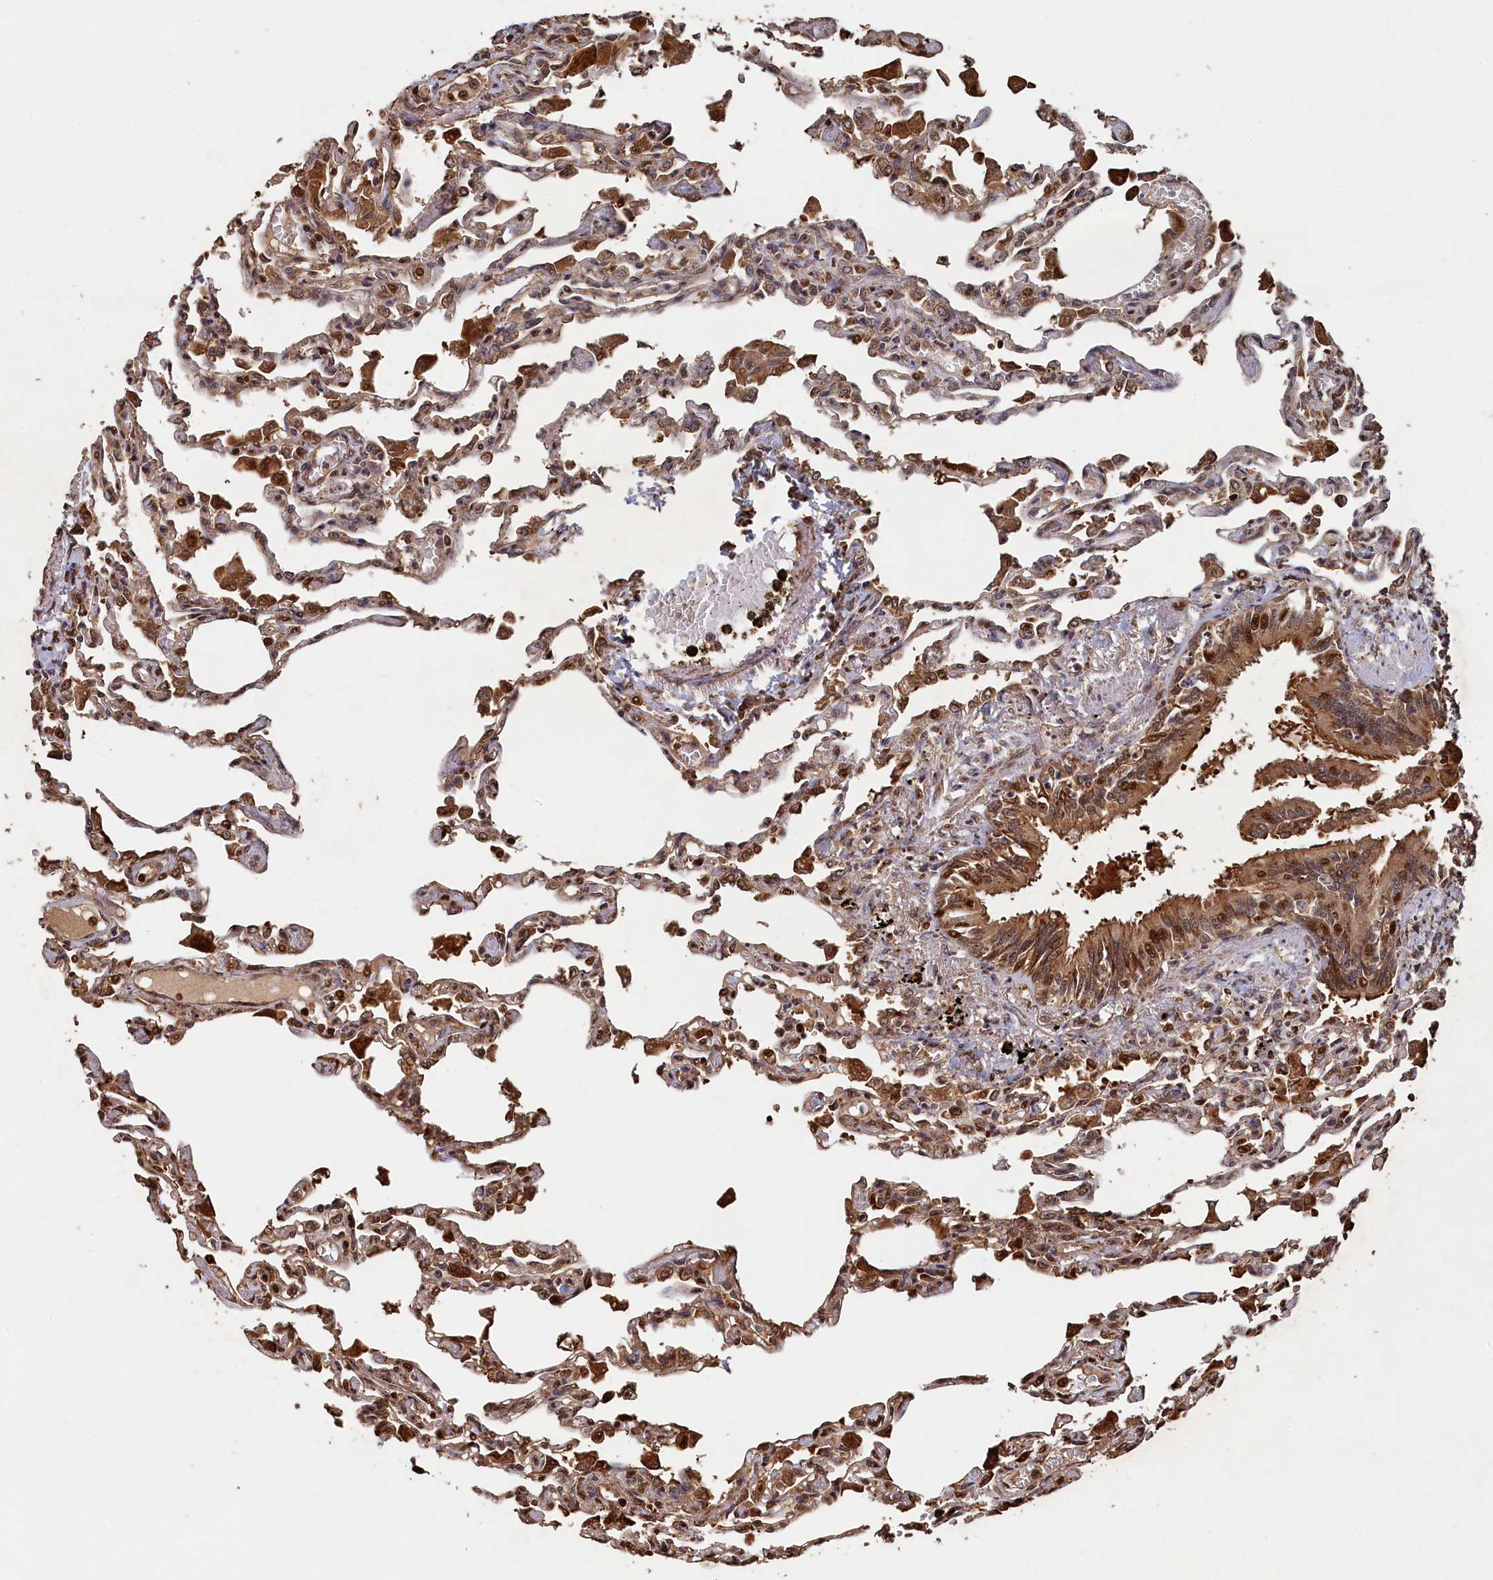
{"staining": {"intensity": "moderate", "quantity": ">75%", "location": "cytoplasmic/membranous"}, "tissue": "lung", "cell_type": "Alveolar cells", "image_type": "normal", "snomed": [{"axis": "morphology", "description": "Normal tissue, NOS"}, {"axis": "topography", "description": "Bronchus"}, {"axis": "topography", "description": "Lung"}], "caption": "Brown immunohistochemical staining in normal lung exhibits moderate cytoplasmic/membranous positivity in about >75% of alveolar cells.", "gene": "PIGN", "patient": {"sex": "female", "age": 49}}